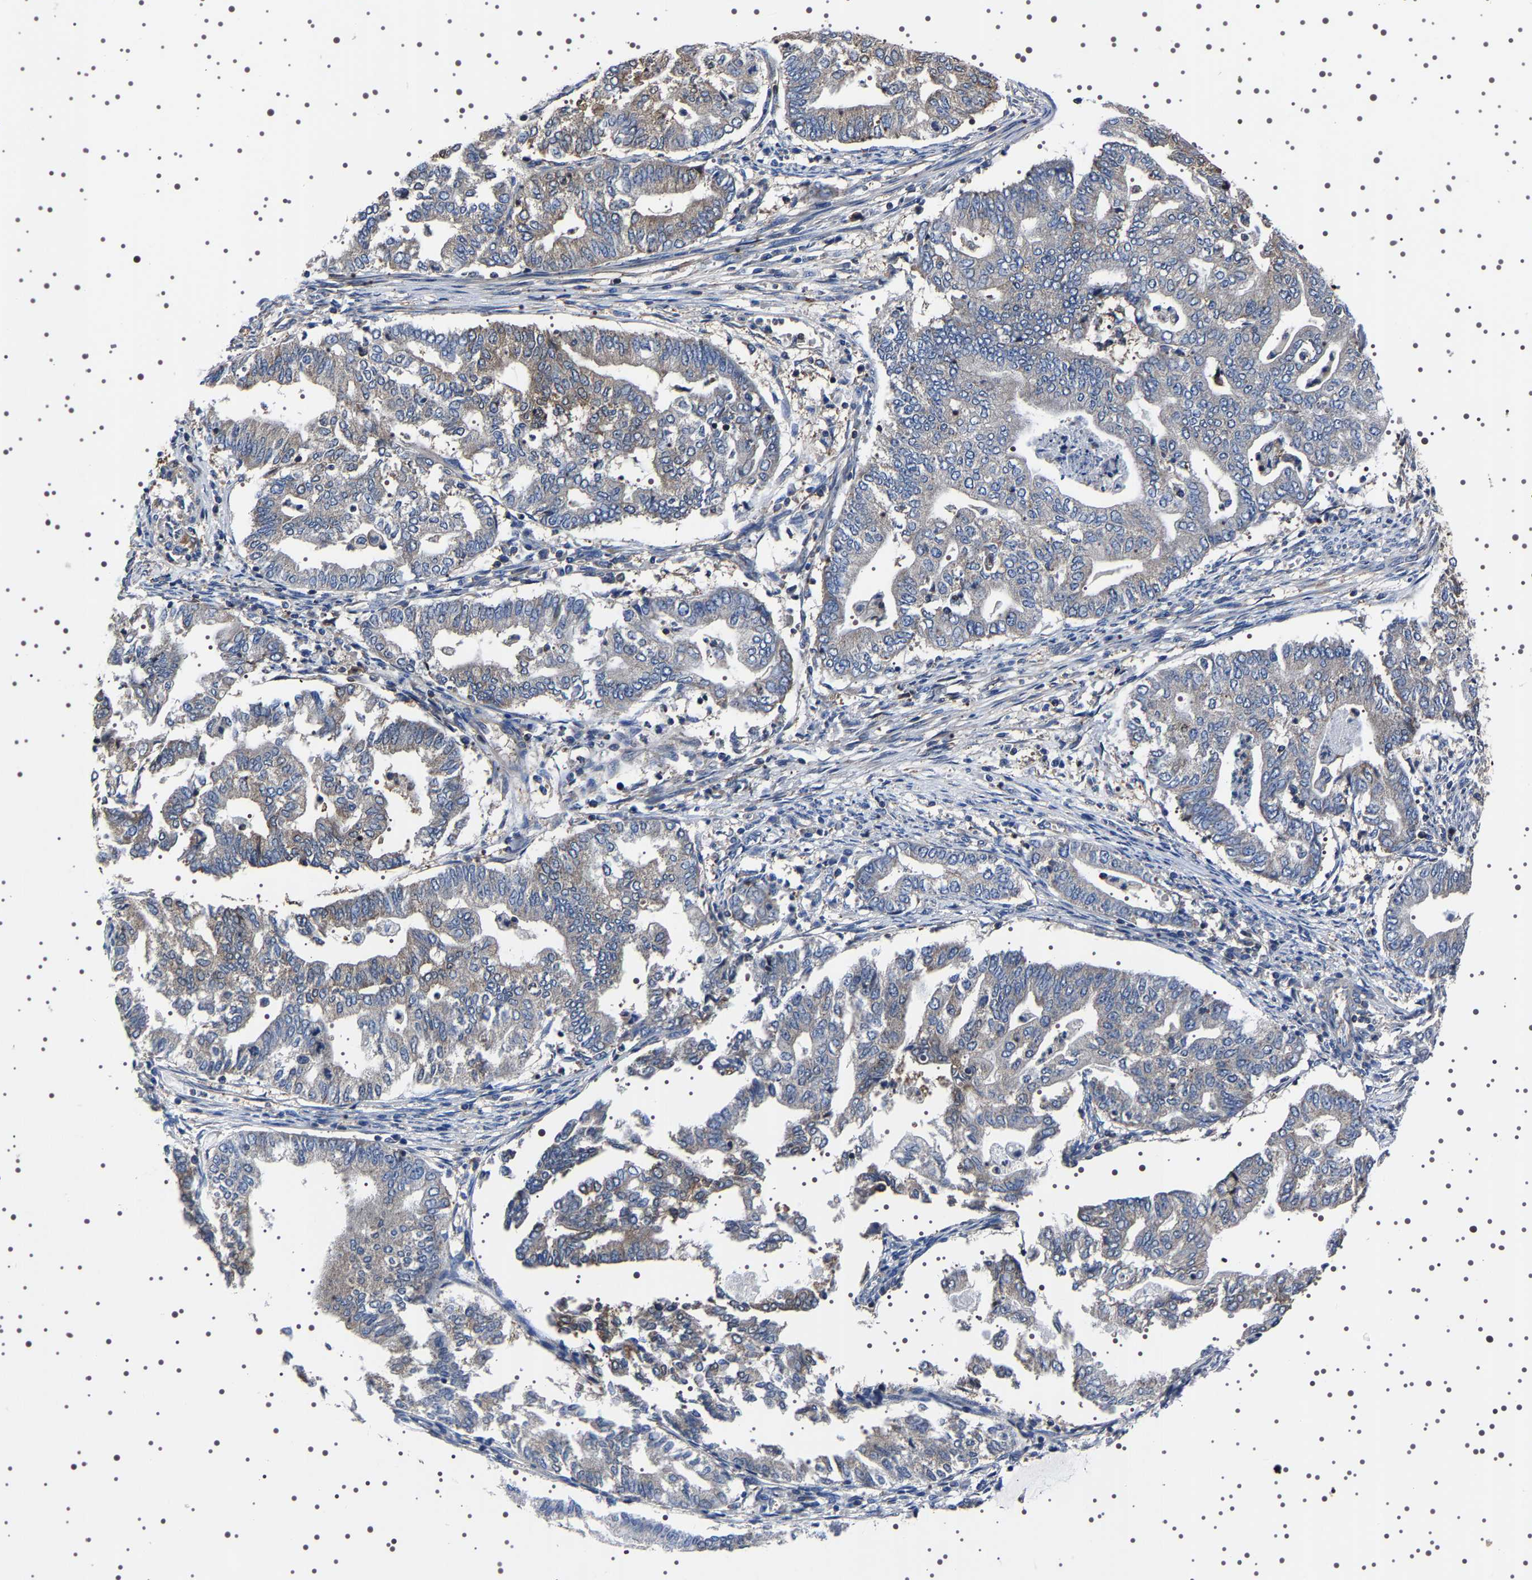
{"staining": {"intensity": "moderate", "quantity": "<25%", "location": "cytoplasmic/membranous"}, "tissue": "endometrial cancer", "cell_type": "Tumor cells", "image_type": "cancer", "snomed": [{"axis": "morphology", "description": "Adenocarcinoma, NOS"}, {"axis": "topography", "description": "Endometrium"}], "caption": "Adenocarcinoma (endometrial) was stained to show a protein in brown. There is low levels of moderate cytoplasmic/membranous staining in about <25% of tumor cells.", "gene": "WDR1", "patient": {"sex": "female", "age": 79}}